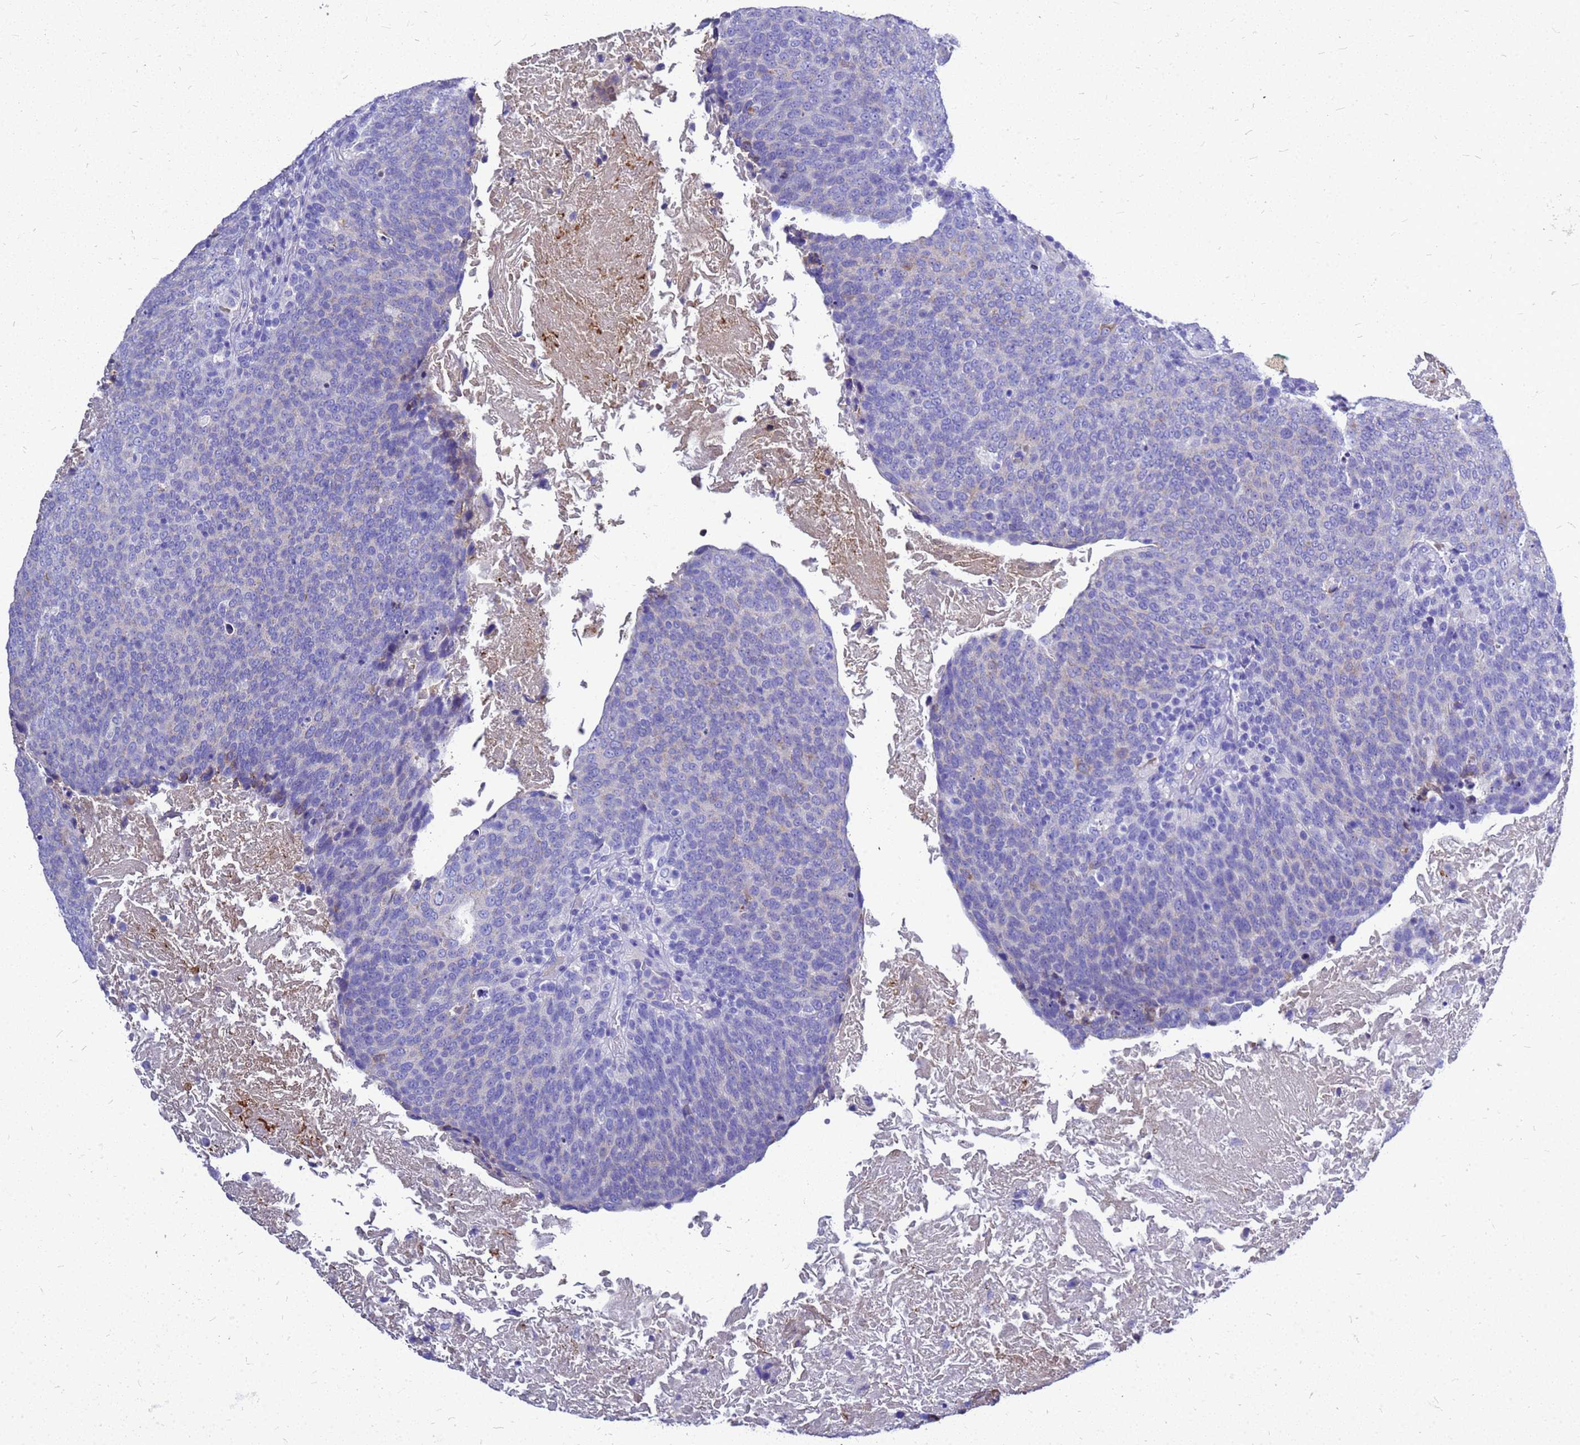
{"staining": {"intensity": "negative", "quantity": "none", "location": "none"}, "tissue": "head and neck cancer", "cell_type": "Tumor cells", "image_type": "cancer", "snomed": [{"axis": "morphology", "description": "Squamous cell carcinoma, NOS"}, {"axis": "morphology", "description": "Squamous cell carcinoma, metastatic, NOS"}, {"axis": "topography", "description": "Lymph node"}, {"axis": "topography", "description": "Head-Neck"}], "caption": "Protein analysis of head and neck metastatic squamous cell carcinoma exhibits no significant expression in tumor cells. (DAB (3,3'-diaminobenzidine) immunohistochemistry (IHC) with hematoxylin counter stain).", "gene": "OR52E2", "patient": {"sex": "male", "age": 62}}